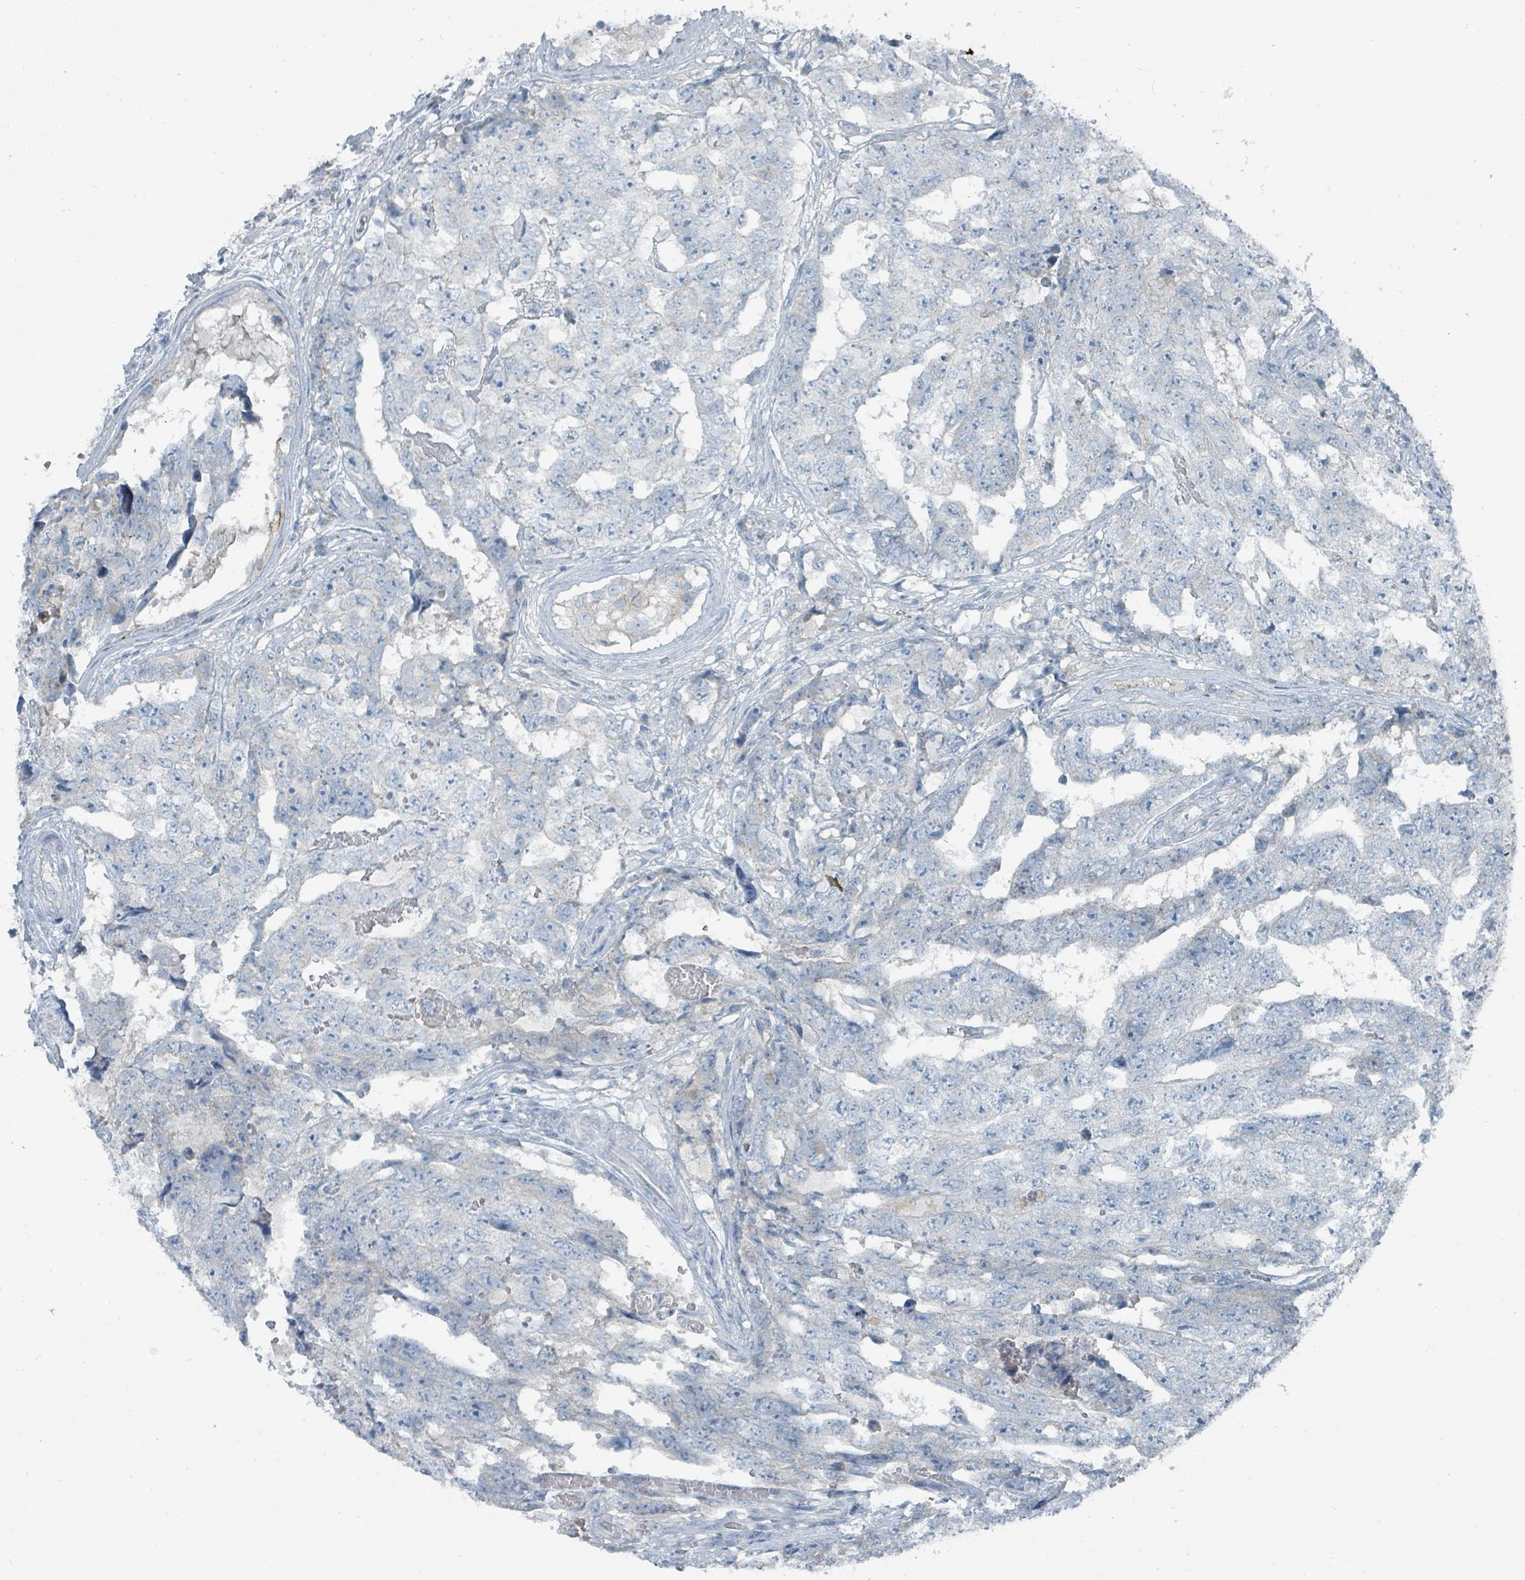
{"staining": {"intensity": "negative", "quantity": "none", "location": "none"}, "tissue": "testis cancer", "cell_type": "Tumor cells", "image_type": "cancer", "snomed": [{"axis": "morphology", "description": "Carcinoma, Embryonal, NOS"}, {"axis": "topography", "description": "Testis"}], "caption": "Testis cancer was stained to show a protein in brown. There is no significant staining in tumor cells. (DAB (3,3'-diaminobenzidine) immunohistochemistry visualized using brightfield microscopy, high magnification).", "gene": "RASA4", "patient": {"sex": "male", "age": 25}}